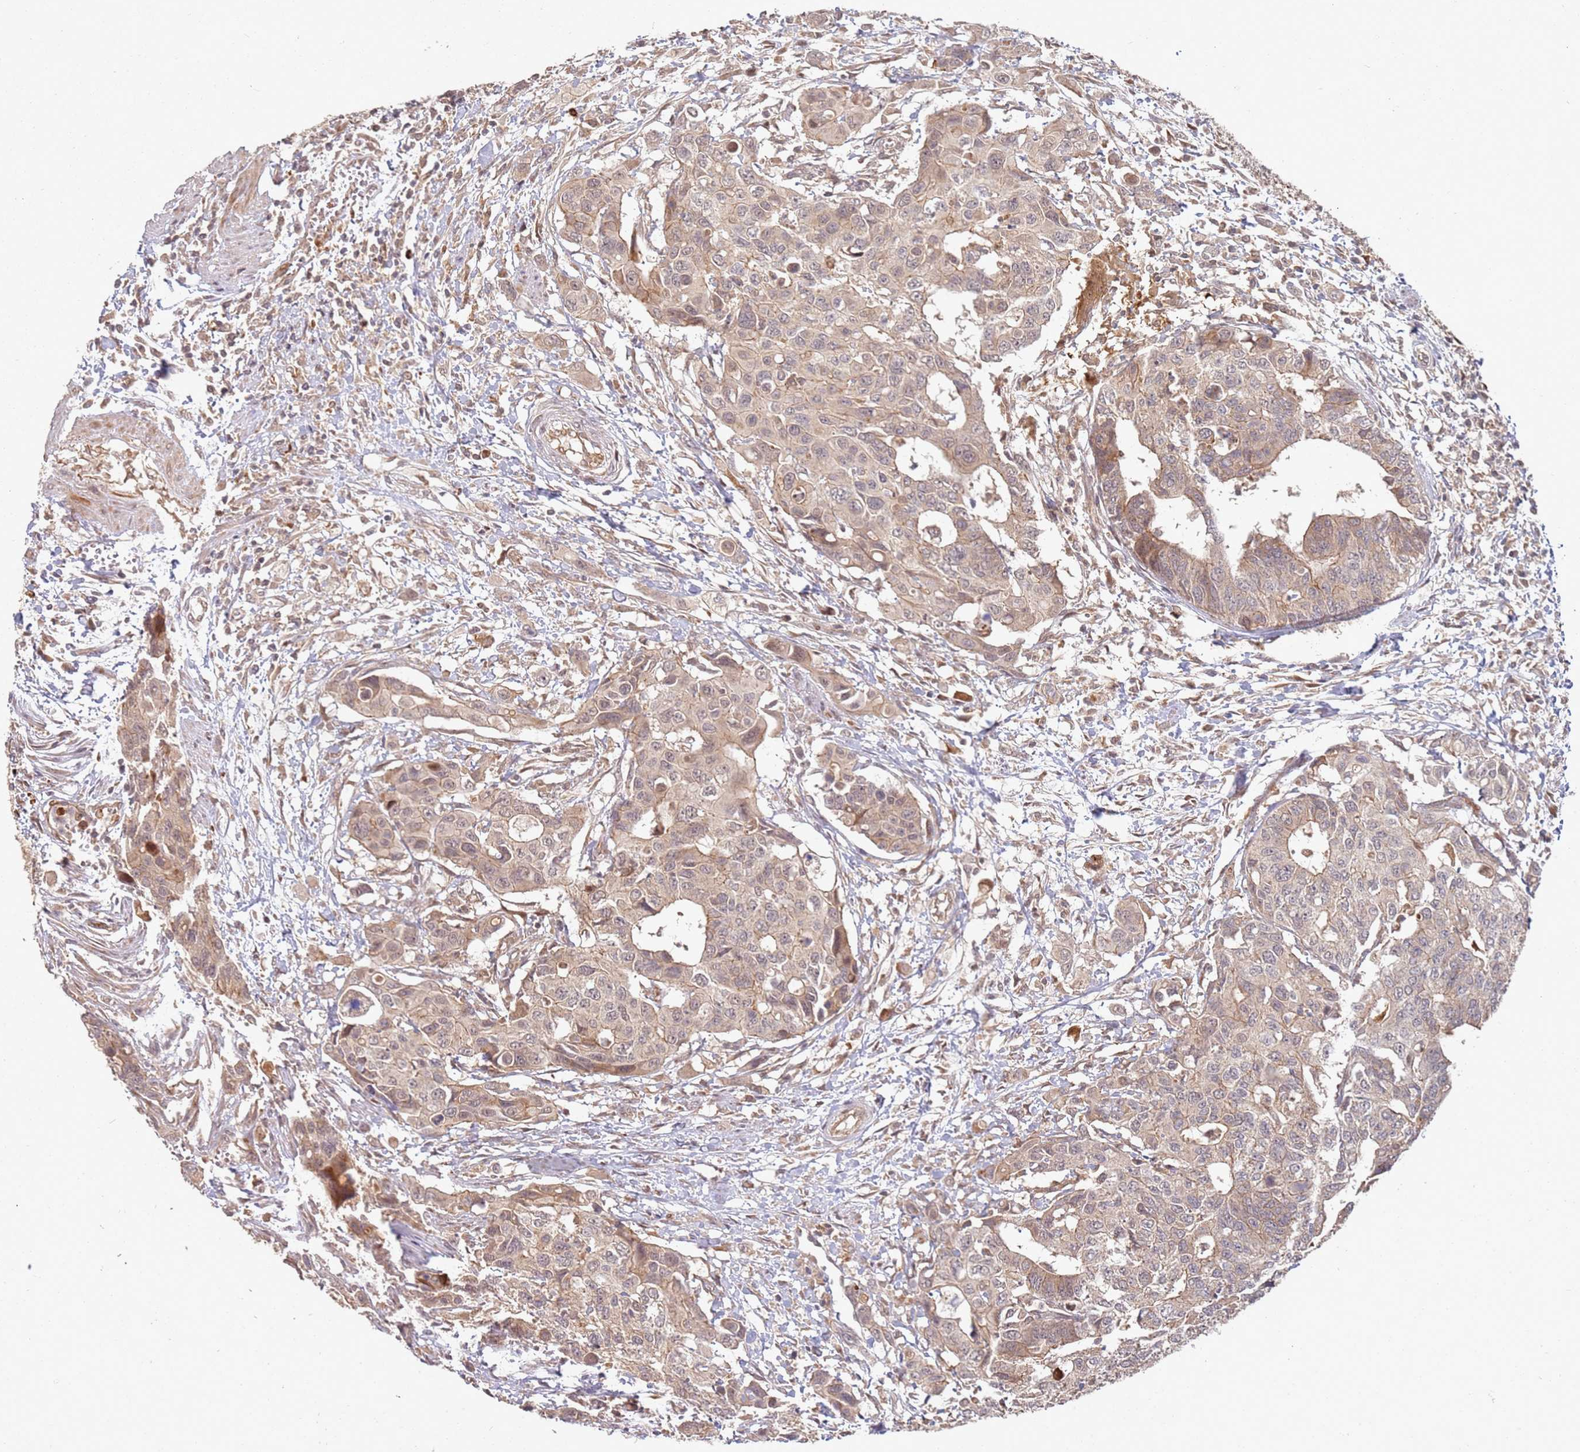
{"staining": {"intensity": "weak", "quantity": ">75%", "location": "cytoplasmic/membranous"}, "tissue": "colorectal cancer", "cell_type": "Tumor cells", "image_type": "cancer", "snomed": [{"axis": "morphology", "description": "Adenocarcinoma, NOS"}, {"axis": "topography", "description": "Colon"}], "caption": "This is a histology image of immunohistochemistry (IHC) staining of colorectal cancer, which shows weak positivity in the cytoplasmic/membranous of tumor cells.", "gene": "MPEG1", "patient": {"sex": "male", "age": 77}}